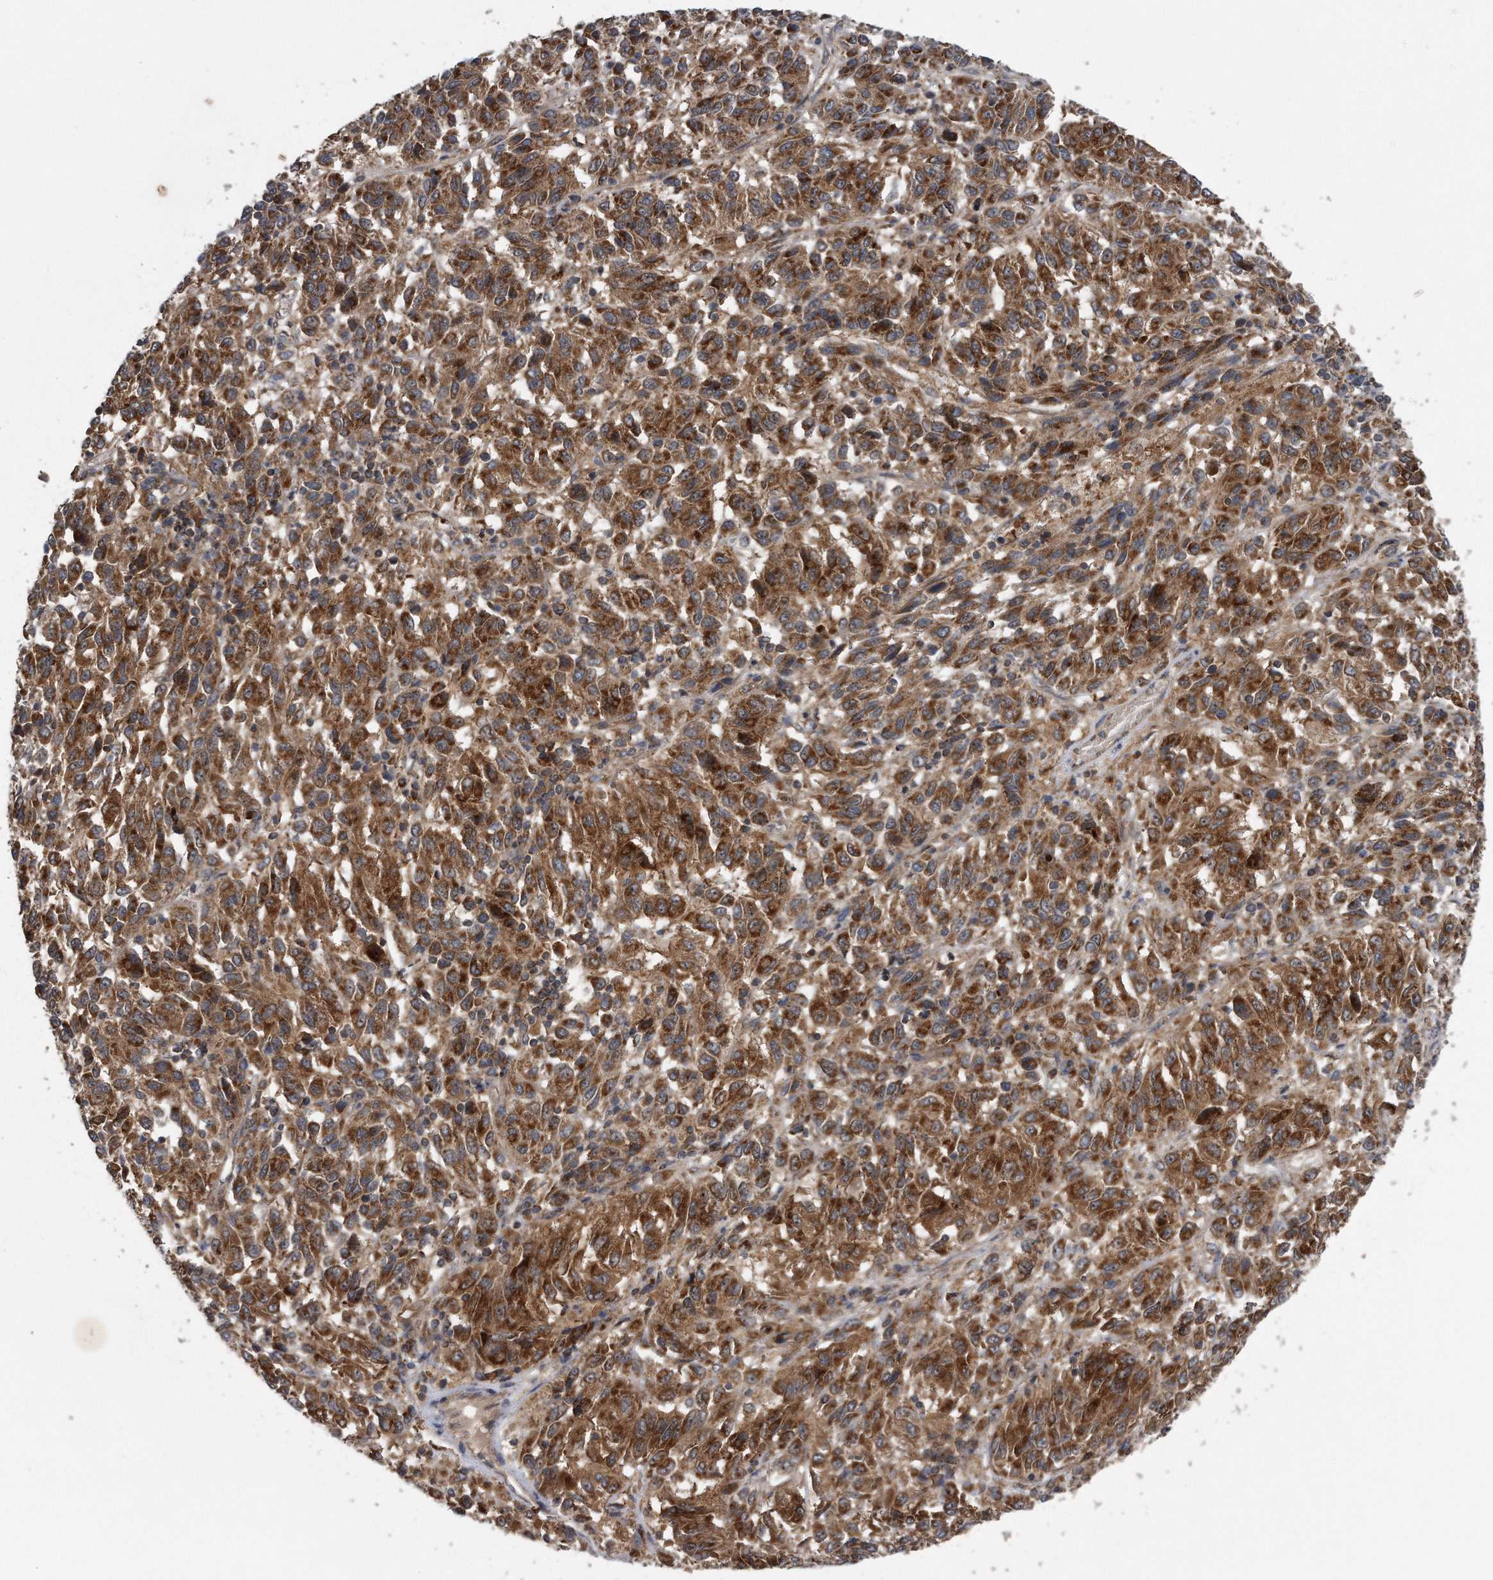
{"staining": {"intensity": "strong", "quantity": ">75%", "location": "cytoplasmic/membranous"}, "tissue": "melanoma", "cell_type": "Tumor cells", "image_type": "cancer", "snomed": [{"axis": "morphology", "description": "Malignant melanoma, Metastatic site"}, {"axis": "topography", "description": "Lung"}], "caption": "Tumor cells exhibit high levels of strong cytoplasmic/membranous expression in approximately >75% of cells in malignant melanoma (metastatic site). The protein is shown in brown color, while the nuclei are stained blue.", "gene": "ALPK2", "patient": {"sex": "male", "age": 64}}